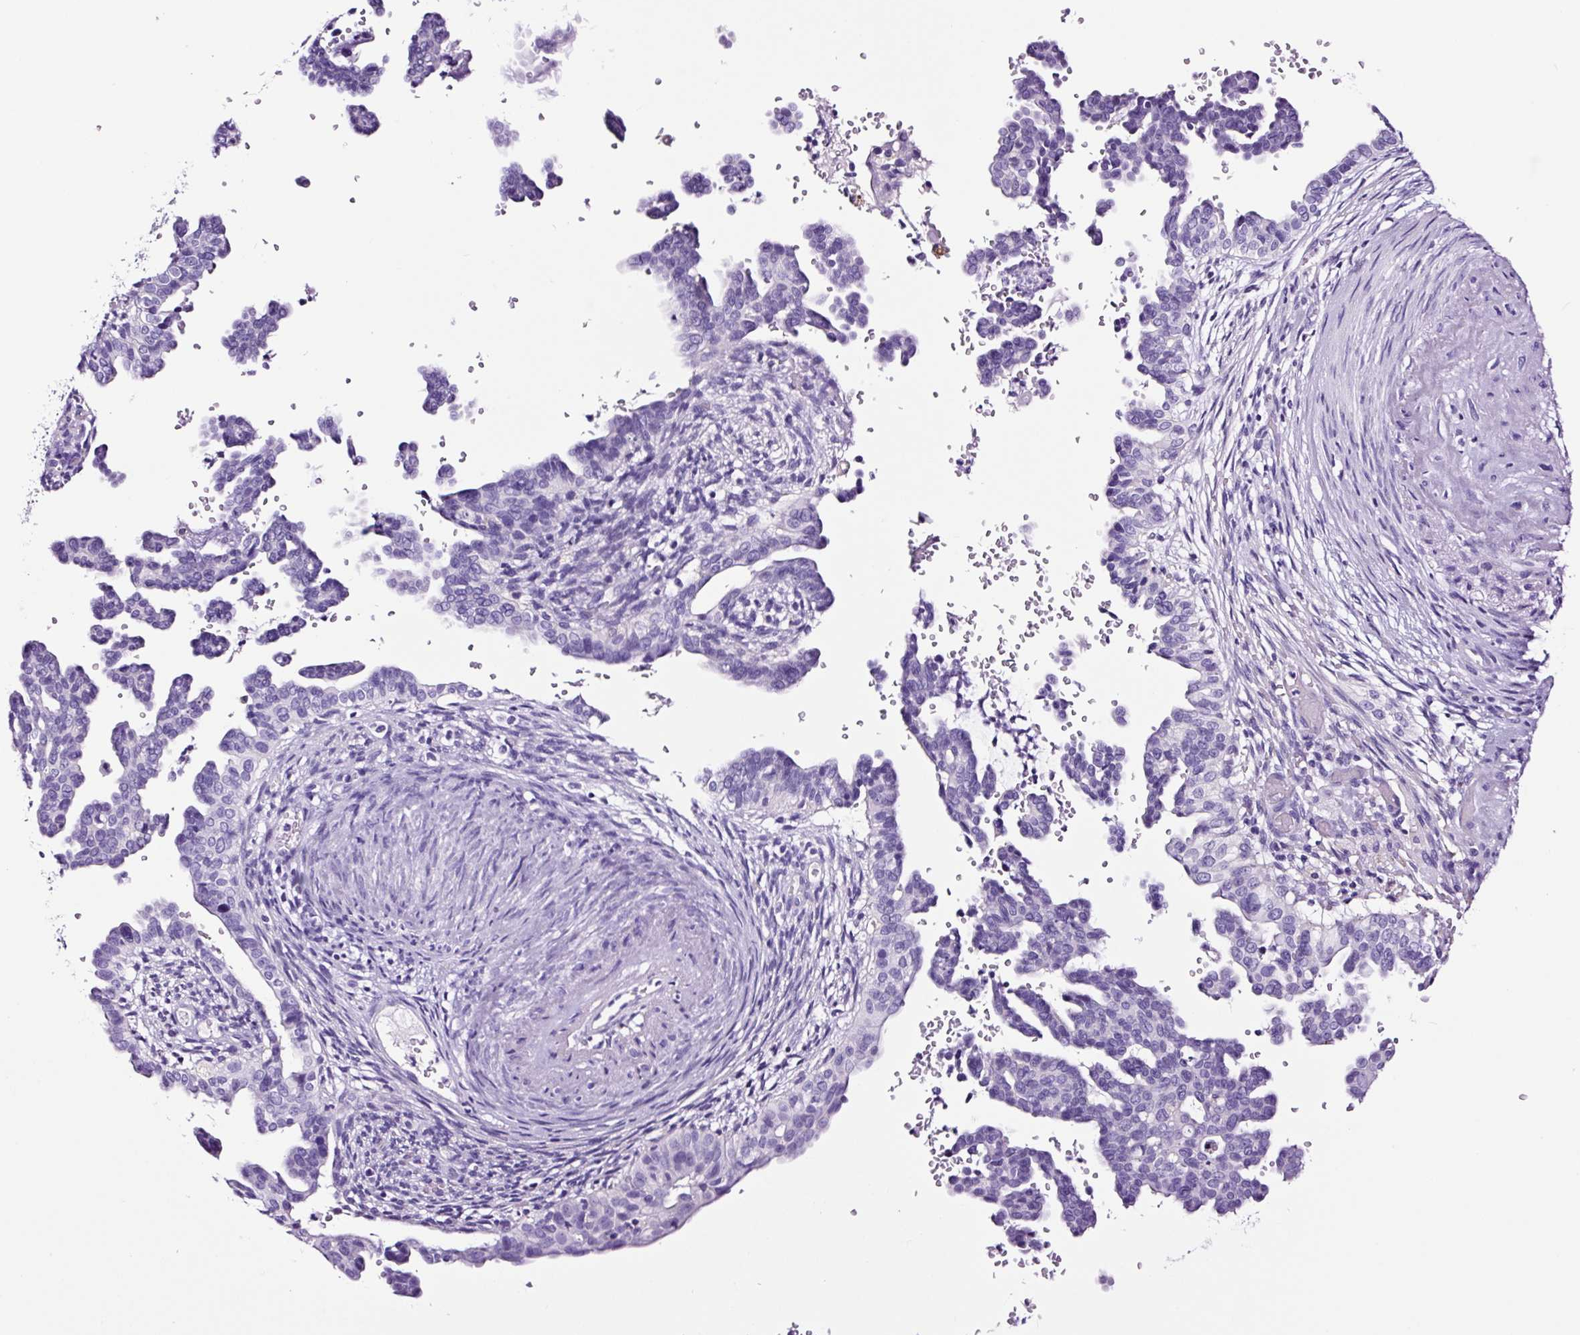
{"staining": {"intensity": "negative", "quantity": "none", "location": "none"}, "tissue": "cervical cancer", "cell_type": "Tumor cells", "image_type": "cancer", "snomed": [{"axis": "morphology", "description": "Adenocarcinoma, NOS"}, {"axis": "morphology", "description": "Adenocarcinoma, Low grade"}, {"axis": "topography", "description": "Cervix"}], "caption": "This is a image of IHC staining of adenocarcinoma (low-grade) (cervical), which shows no expression in tumor cells.", "gene": "FBXL7", "patient": {"sex": "female", "age": 35}}